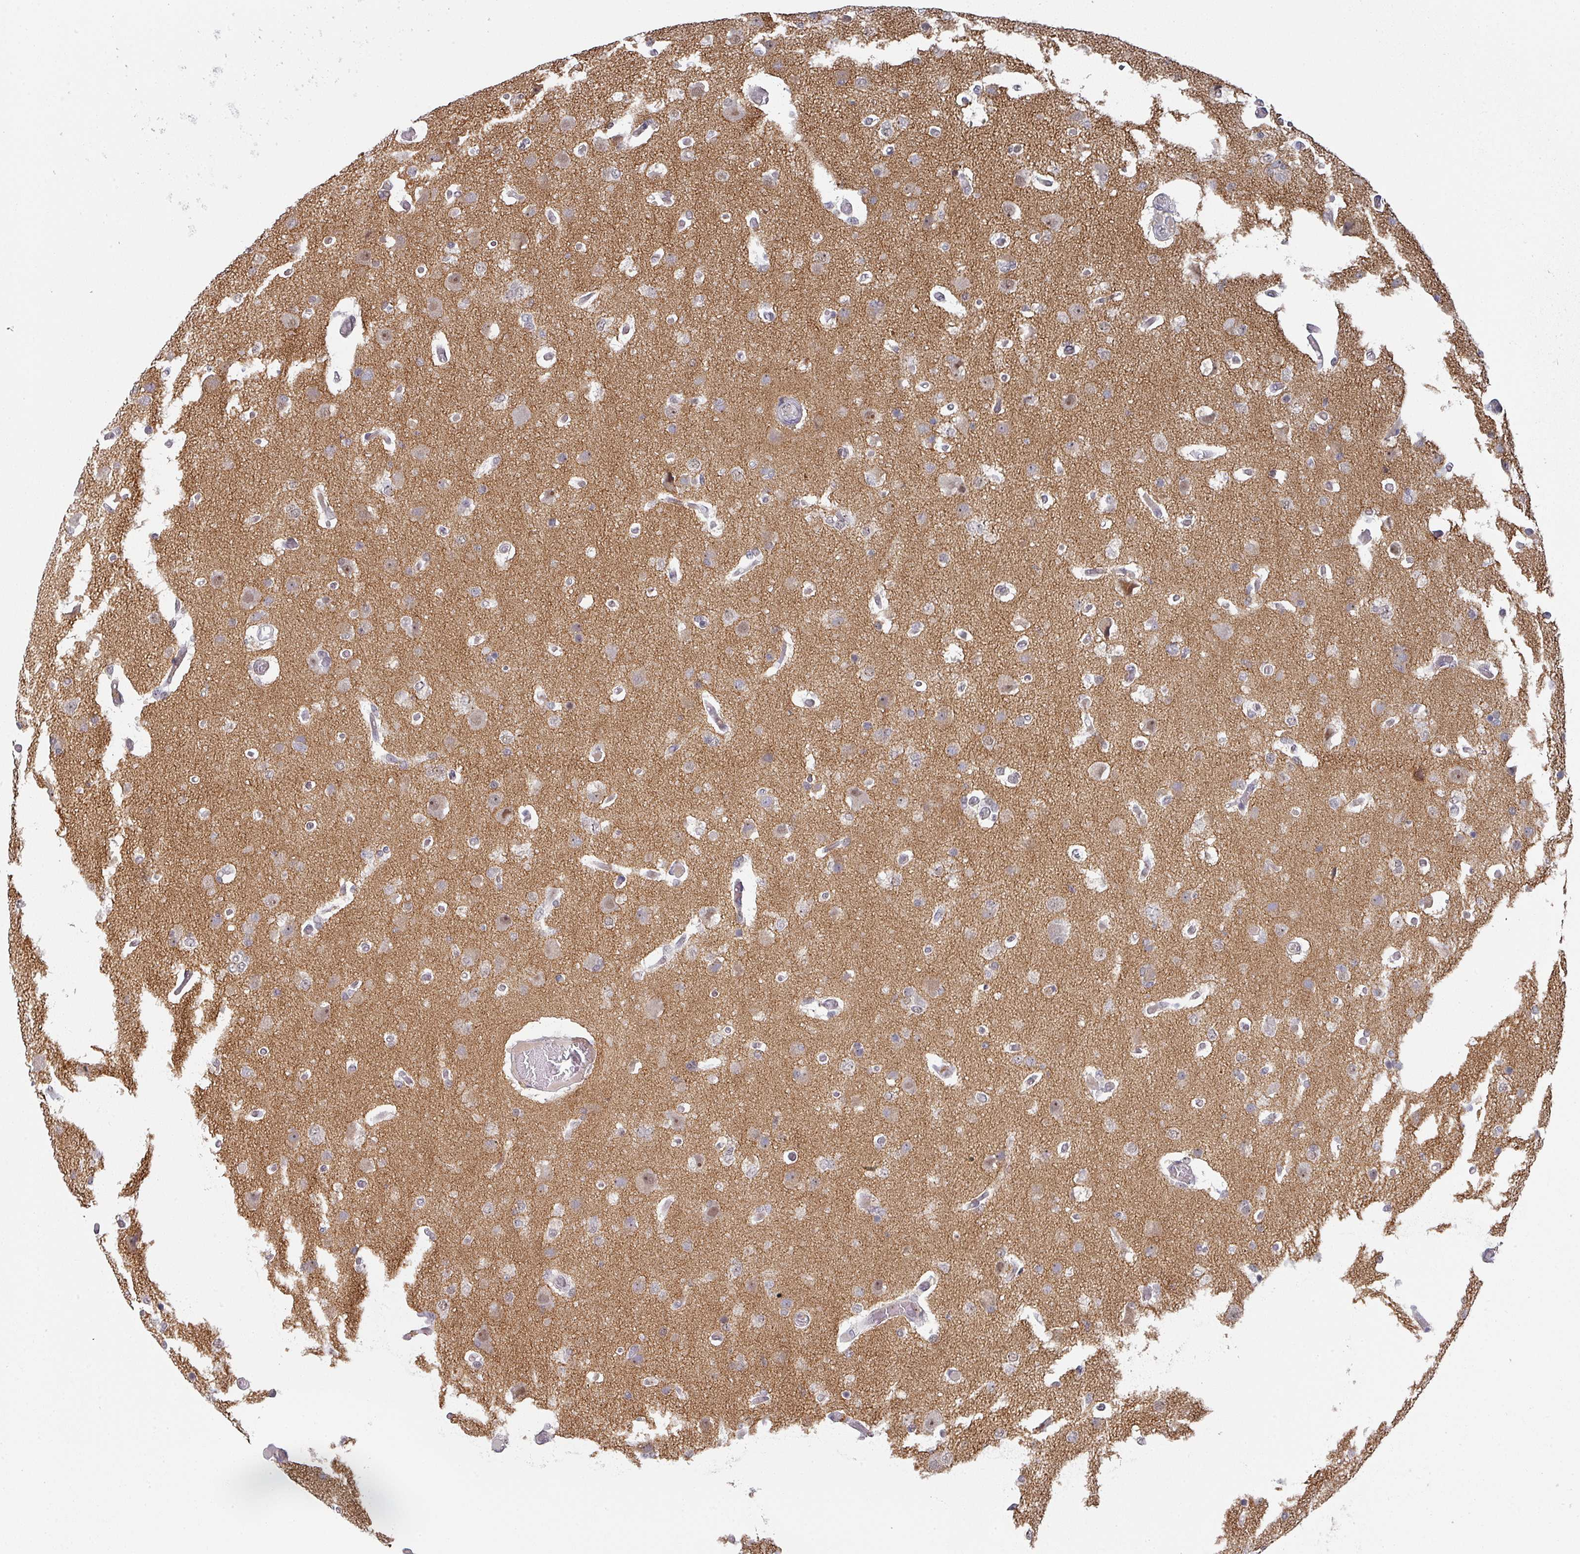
{"staining": {"intensity": "negative", "quantity": "none", "location": "none"}, "tissue": "glioma", "cell_type": "Tumor cells", "image_type": "cancer", "snomed": [{"axis": "morphology", "description": "Glioma, malignant, High grade"}, {"axis": "topography", "description": "Brain"}], "caption": "Protein analysis of glioma reveals no significant positivity in tumor cells.", "gene": "ZNF654", "patient": {"sex": "female", "age": 74}}